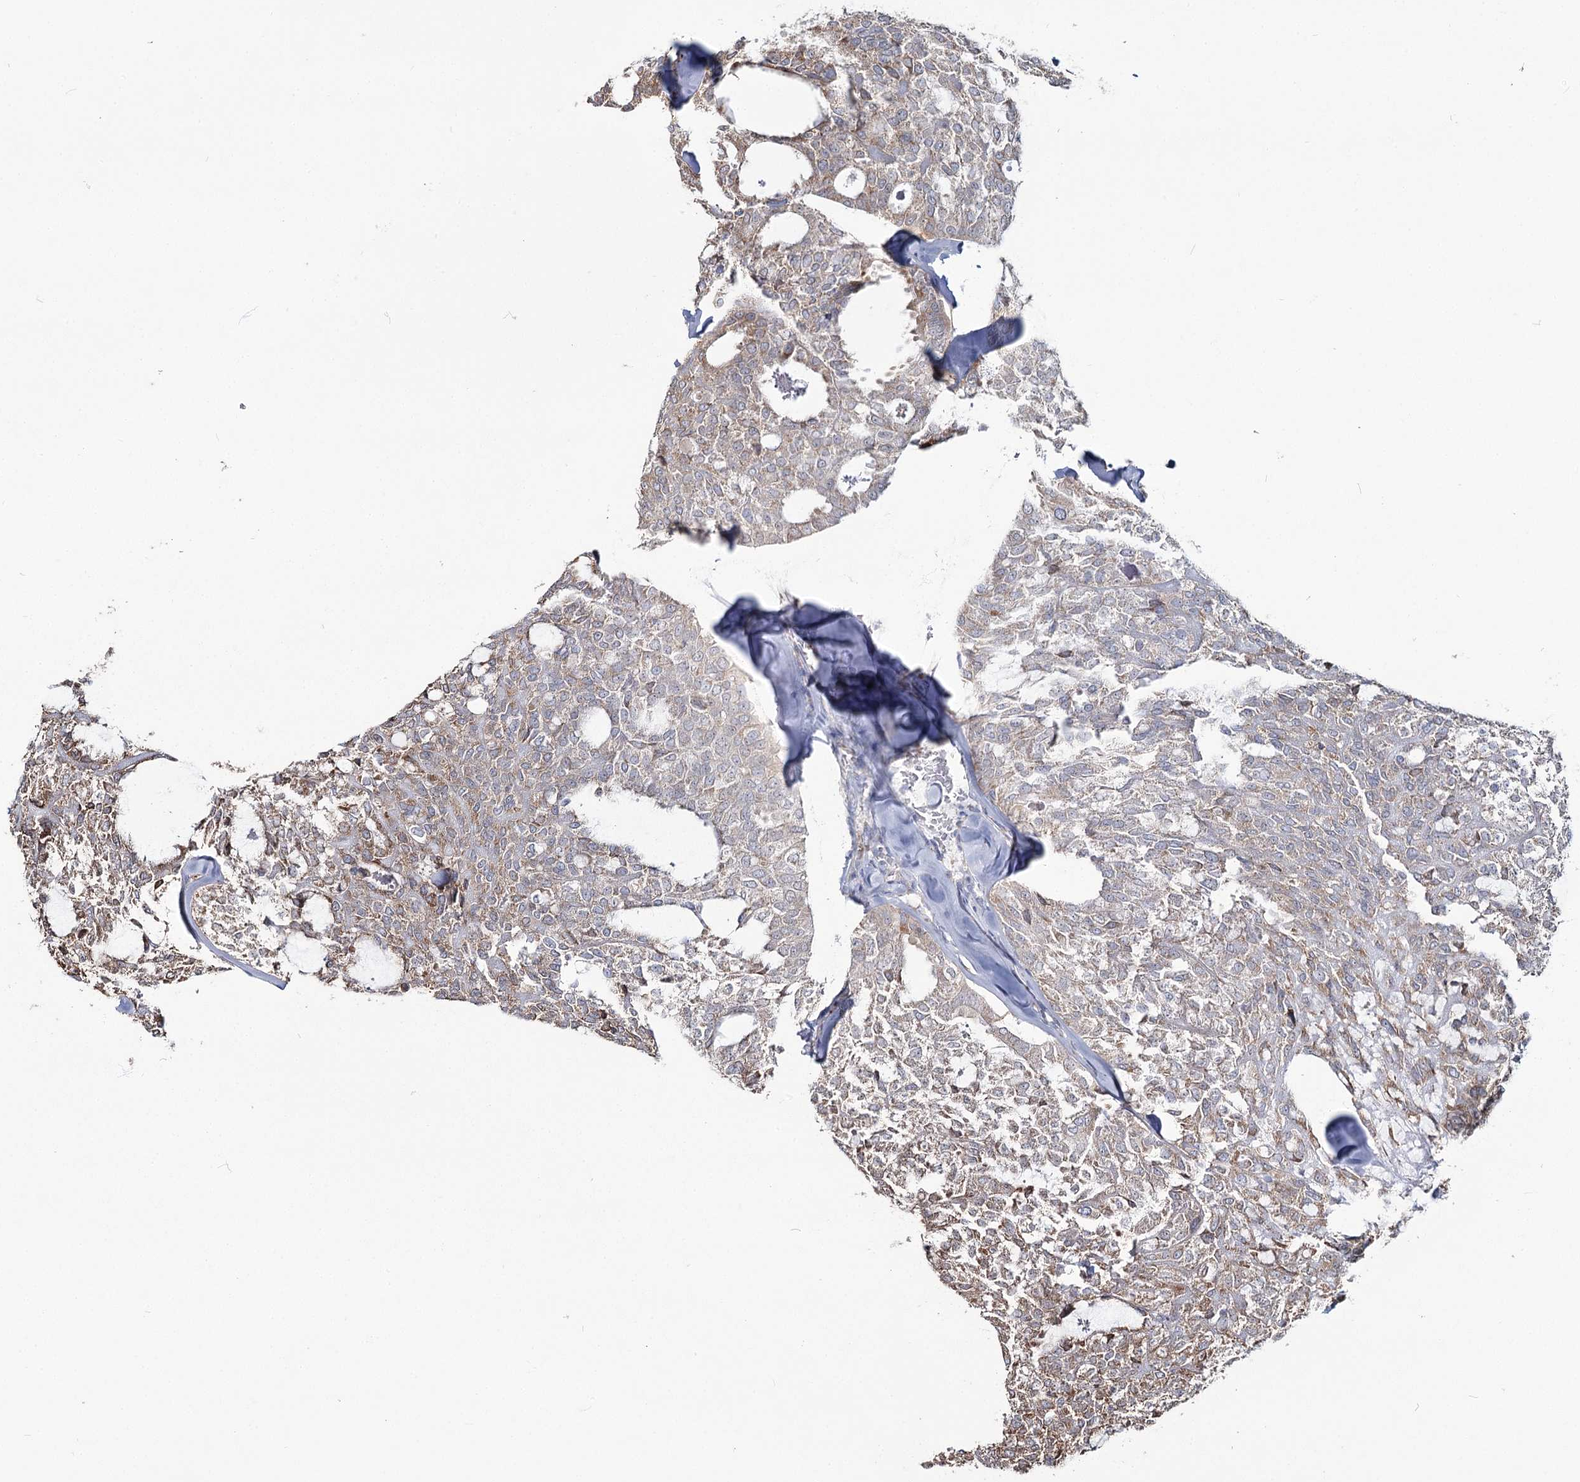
{"staining": {"intensity": "weak", "quantity": "25%-75%", "location": "cytoplasmic/membranous"}, "tissue": "thyroid cancer", "cell_type": "Tumor cells", "image_type": "cancer", "snomed": [{"axis": "morphology", "description": "Follicular adenoma carcinoma, NOS"}, {"axis": "topography", "description": "Thyroid gland"}], "caption": "High-magnification brightfield microscopy of follicular adenoma carcinoma (thyroid) stained with DAB (3,3'-diaminobenzidine) (brown) and counterstained with hematoxylin (blue). tumor cells exhibit weak cytoplasmic/membranous expression is seen in about25%-75% of cells.", "gene": "ZCCHC9", "patient": {"sex": "male", "age": 75}}